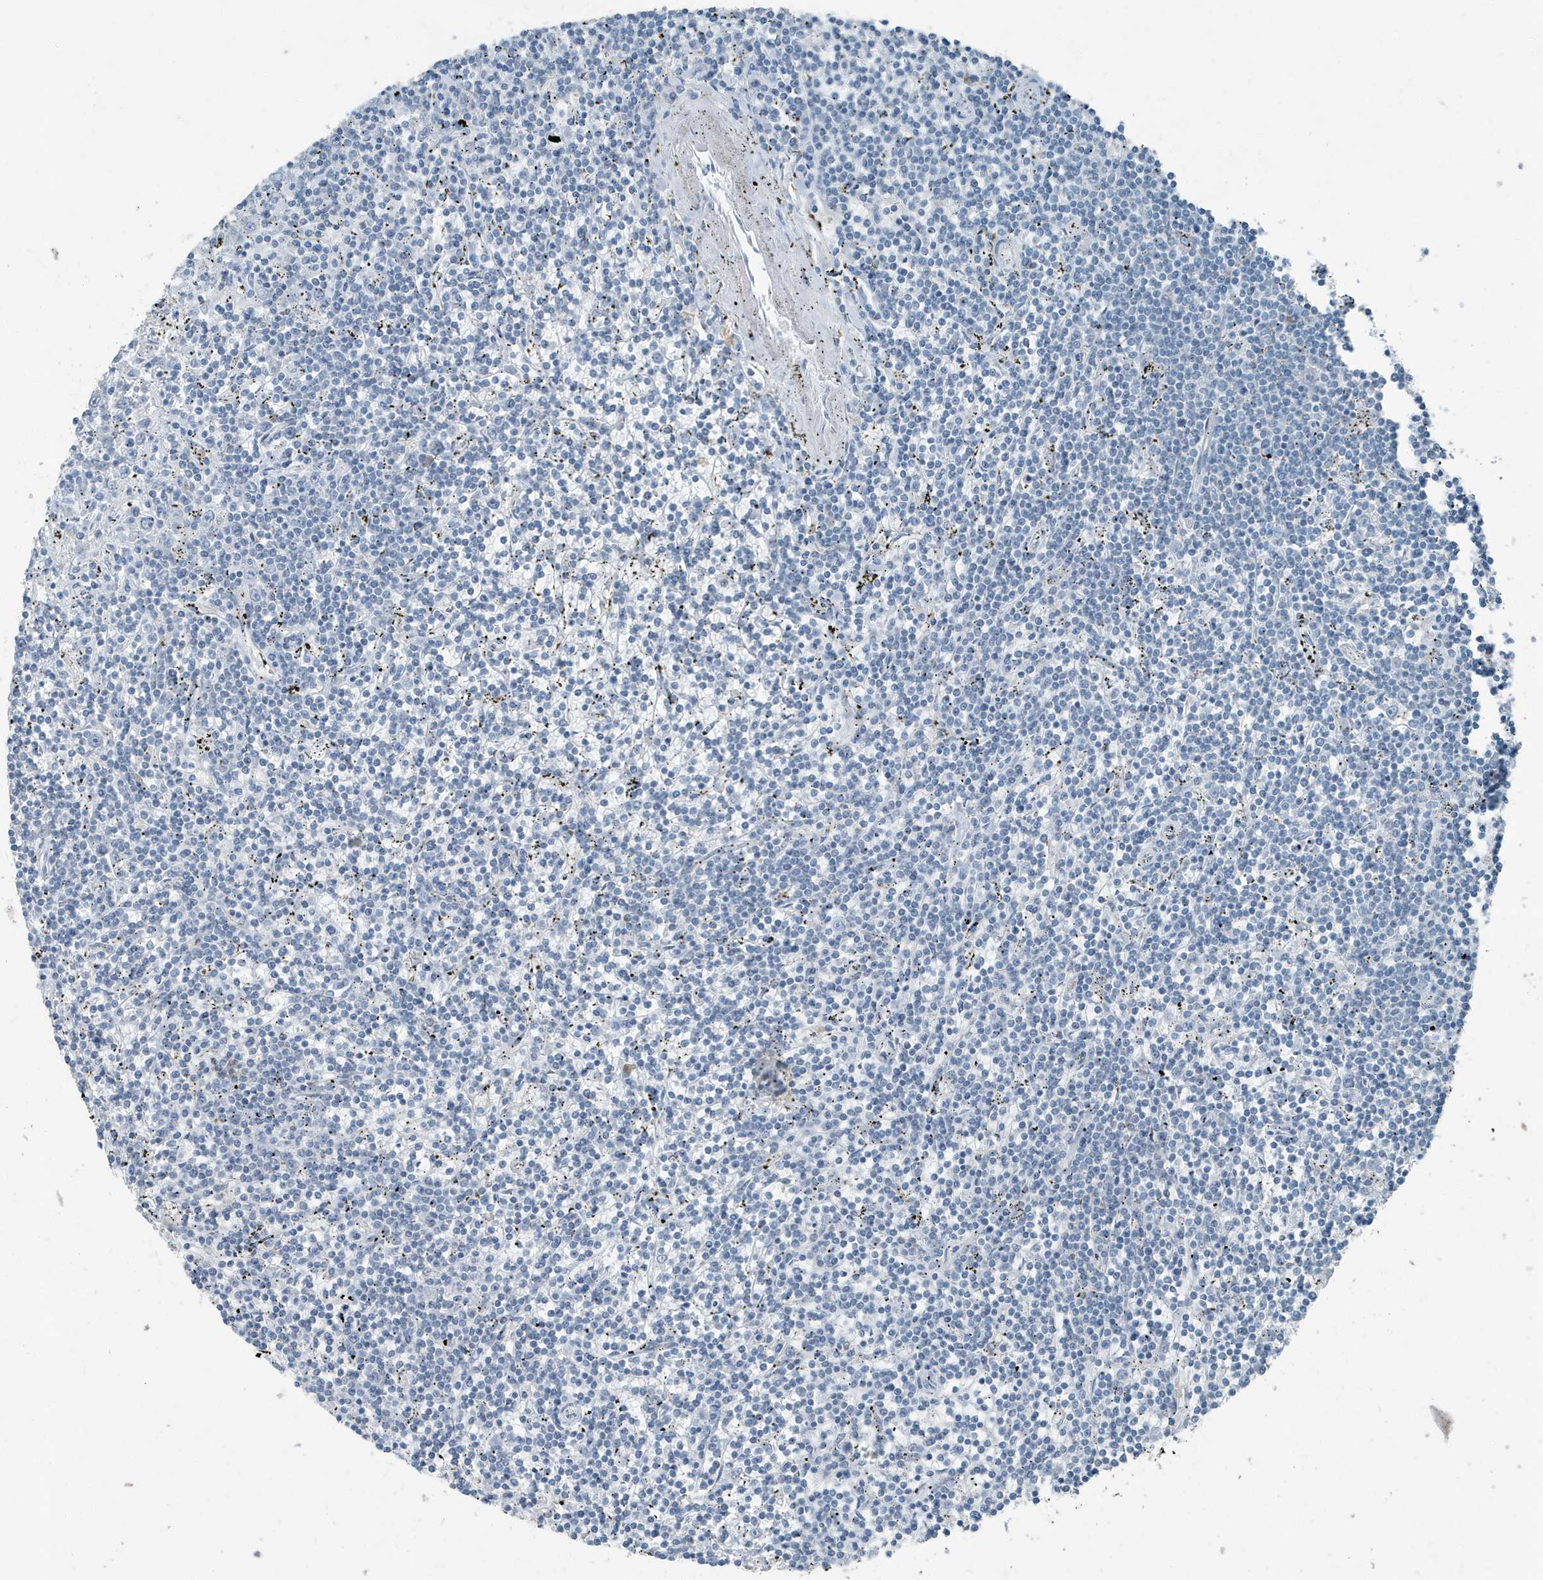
{"staining": {"intensity": "negative", "quantity": "none", "location": "none"}, "tissue": "lymphoma", "cell_type": "Tumor cells", "image_type": "cancer", "snomed": [{"axis": "morphology", "description": "Malignant lymphoma, non-Hodgkin's type, Low grade"}, {"axis": "topography", "description": "Spleen"}], "caption": "Micrograph shows no significant protein expression in tumor cells of malignant lymphoma, non-Hodgkin's type (low-grade).", "gene": "FAM162A", "patient": {"sex": "male", "age": 76}}